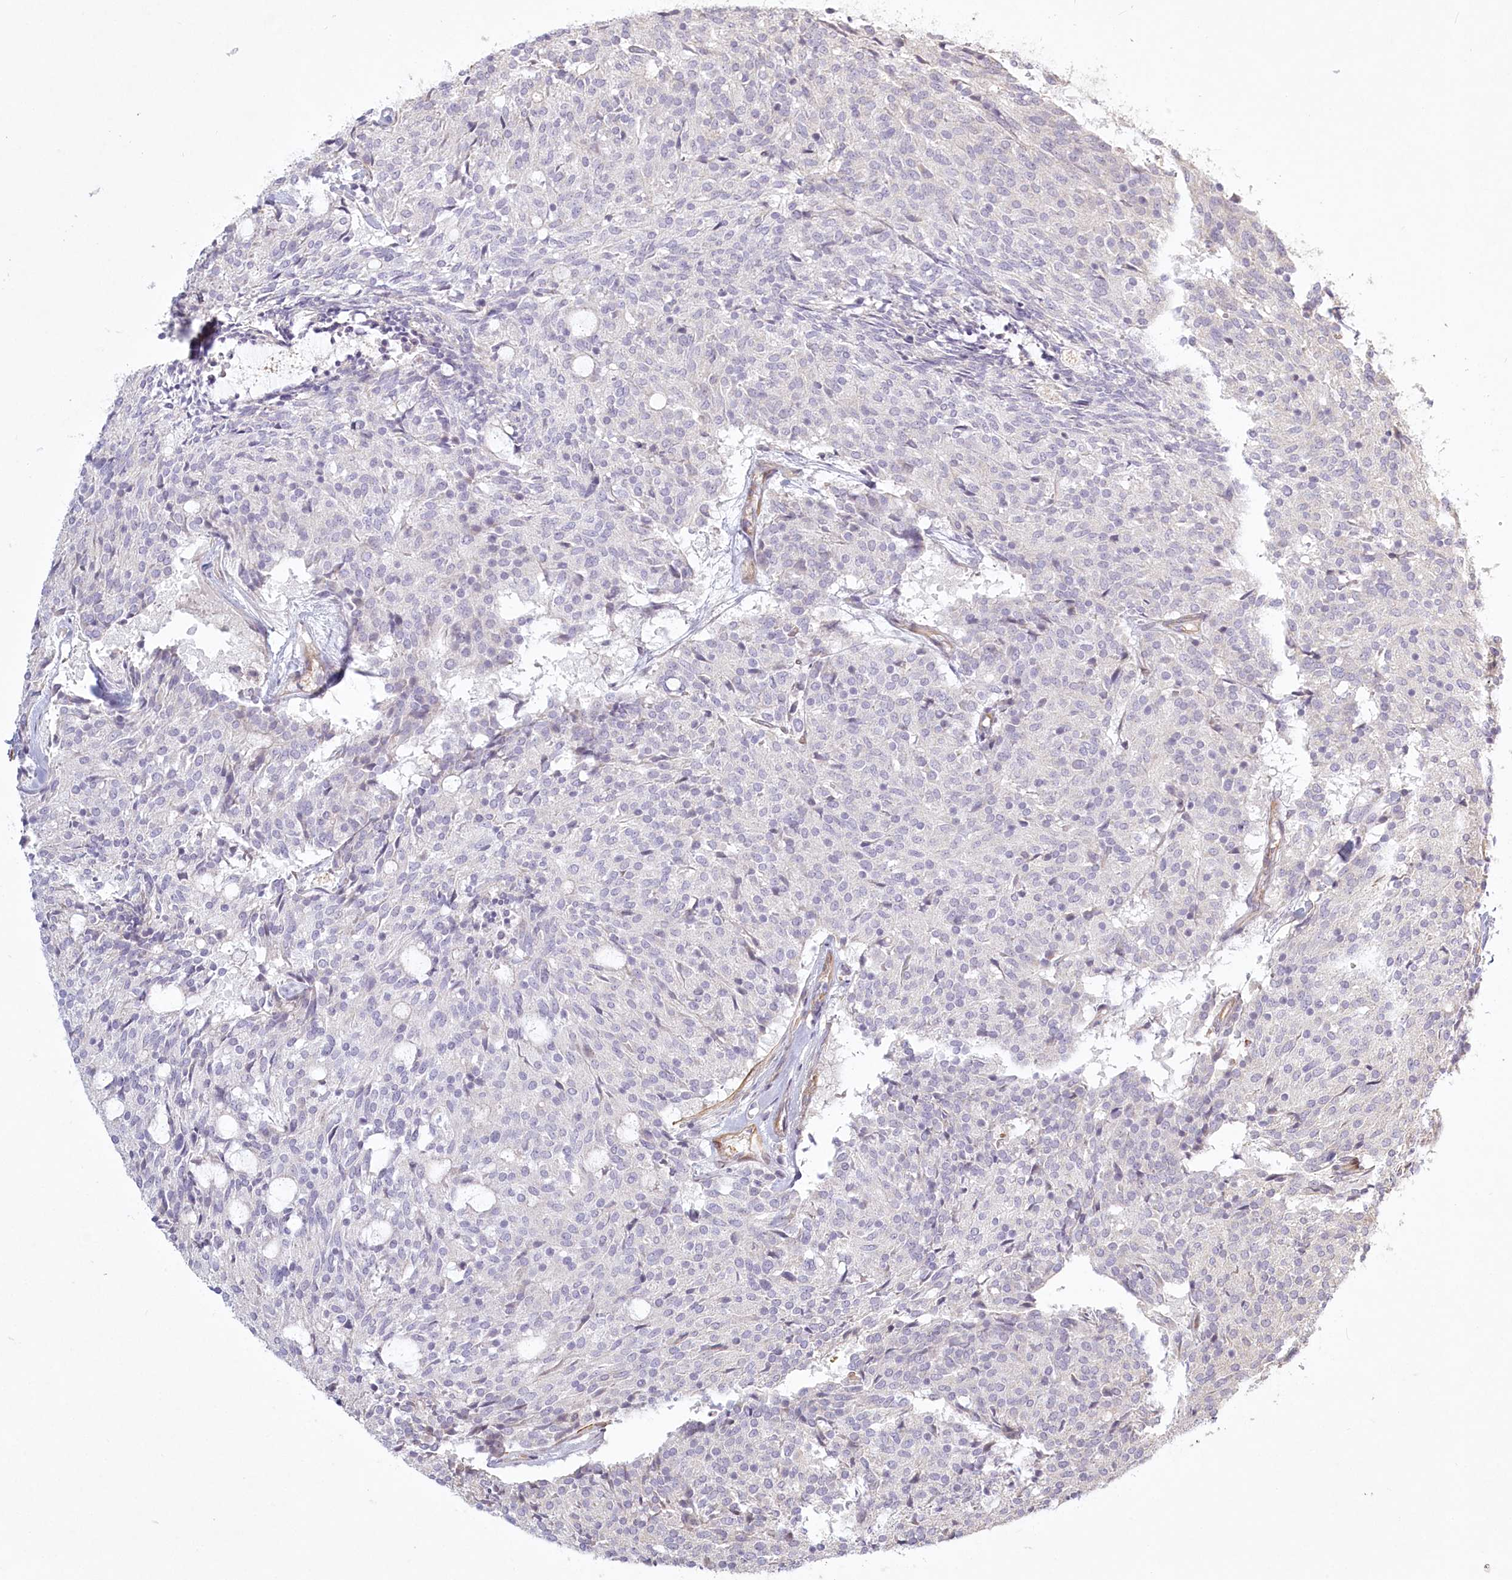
{"staining": {"intensity": "negative", "quantity": "none", "location": "none"}, "tissue": "carcinoid", "cell_type": "Tumor cells", "image_type": "cancer", "snomed": [{"axis": "morphology", "description": "Carcinoid, malignant, NOS"}, {"axis": "topography", "description": "Pancreas"}], "caption": "This is a histopathology image of immunohistochemistry staining of carcinoid, which shows no staining in tumor cells.", "gene": "INPP4B", "patient": {"sex": "female", "age": 54}}